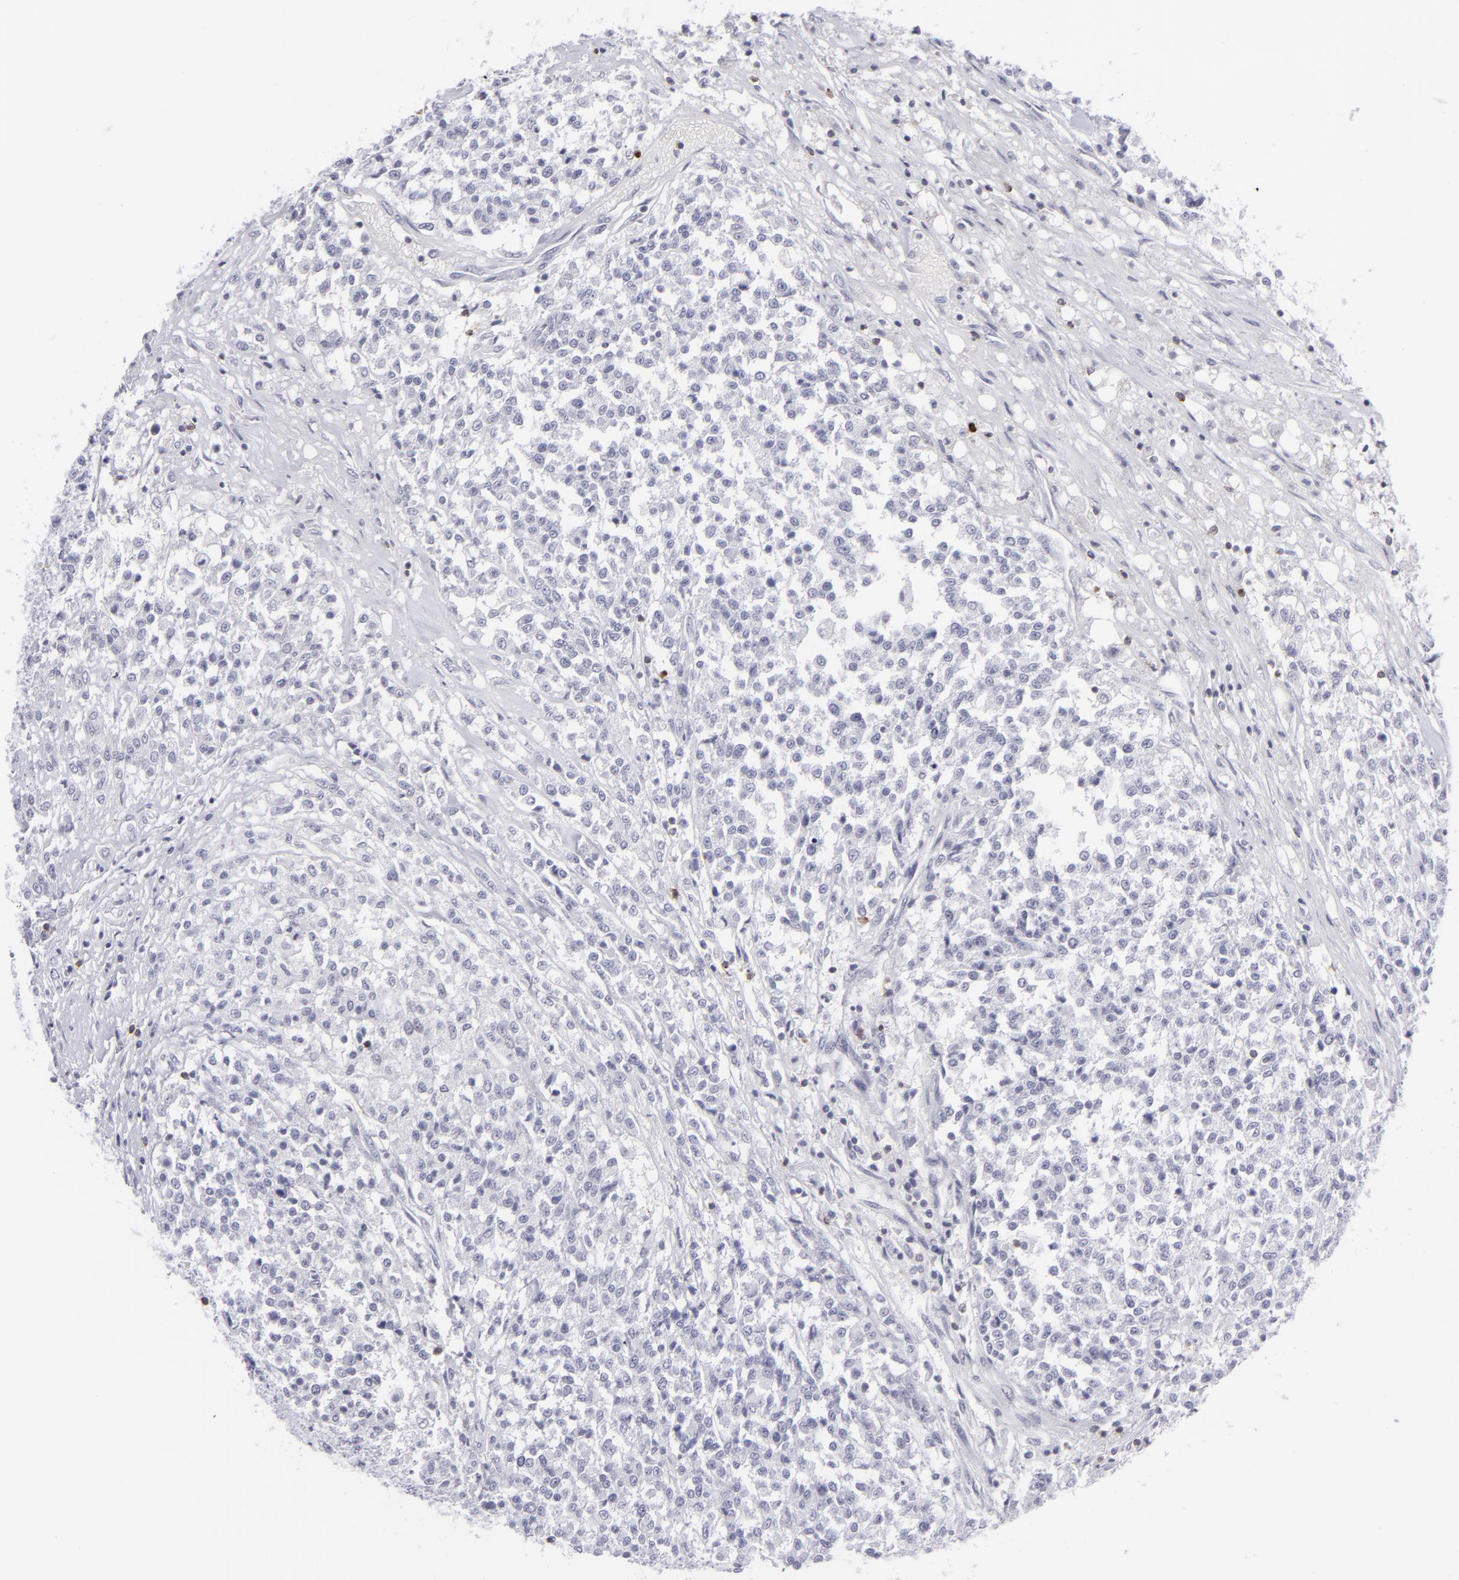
{"staining": {"intensity": "negative", "quantity": "none", "location": "none"}, "tissue": "testis cancer", "cell_type": "Tumor cells", "image_type": "cancer", "snomed": [{"axis": "morphology", "description": "Seminoma, NOS"}, {"axis": "topography", "description": "Testis"}], "caption": "There is no significant staining in tumor cells of testis cancer.", "gene": "CD7", "patient": {"sex": "male", "age": 59}}